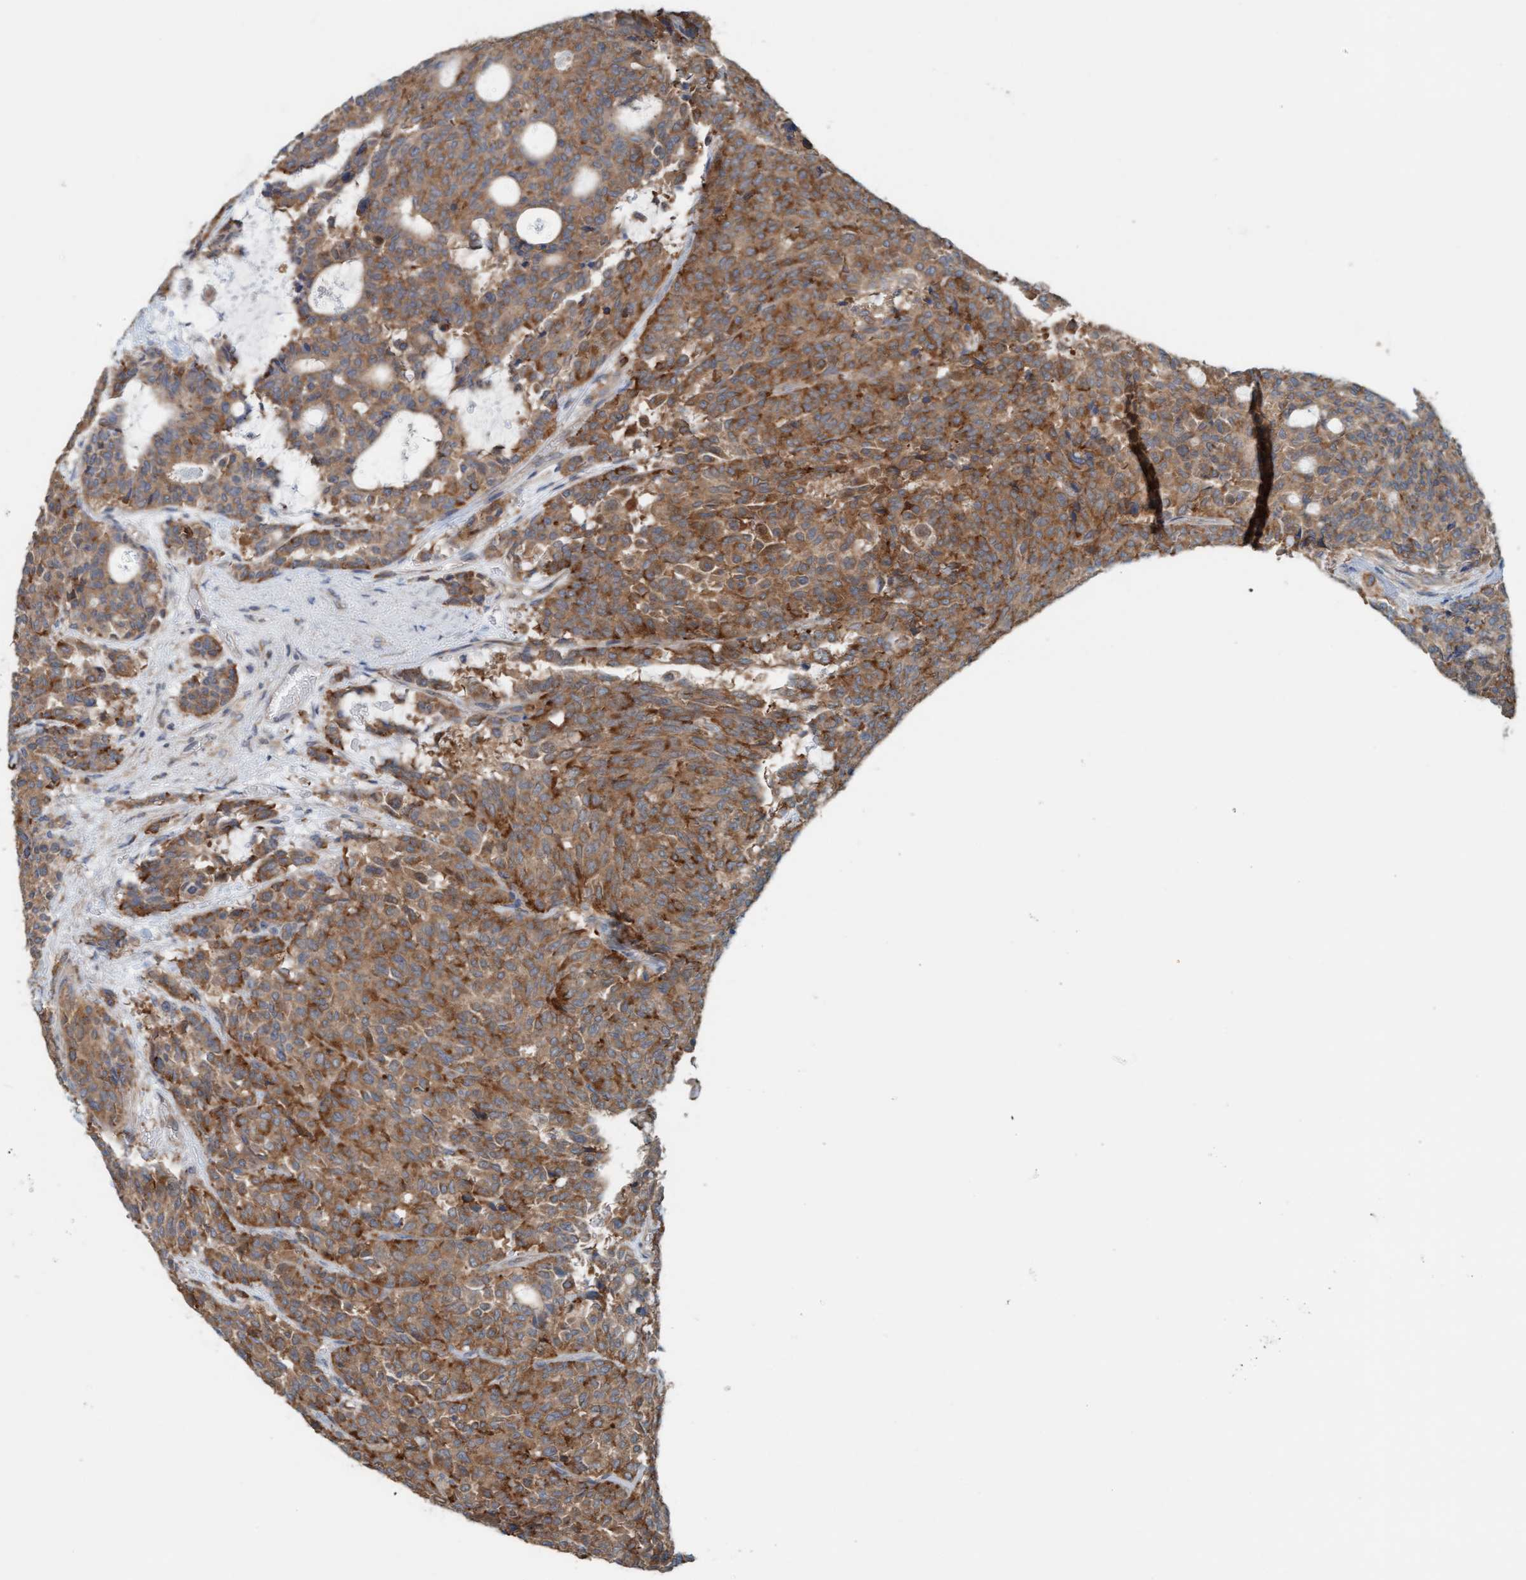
{"staining": {"intensity": "moderate", "quantity": ">75%", "location": "cytoplasmic/membranous"}, "tissue": "carcinoid", "cell_type": "Tumor cells", "image_type": "cancer", "snomed": [{"axis": "morphology", "description": "Carcinoid, malignant, NOS"}, {"axis": "topography", "description": "Pancreas"}], "caption": "A brown stain labels moderate cytoplasmic/membranous expression of a protein in human carcinoid (malignant) tumor cells.", "gene": "UBAP1", "patient": {"sex": "female", "age": 54}}